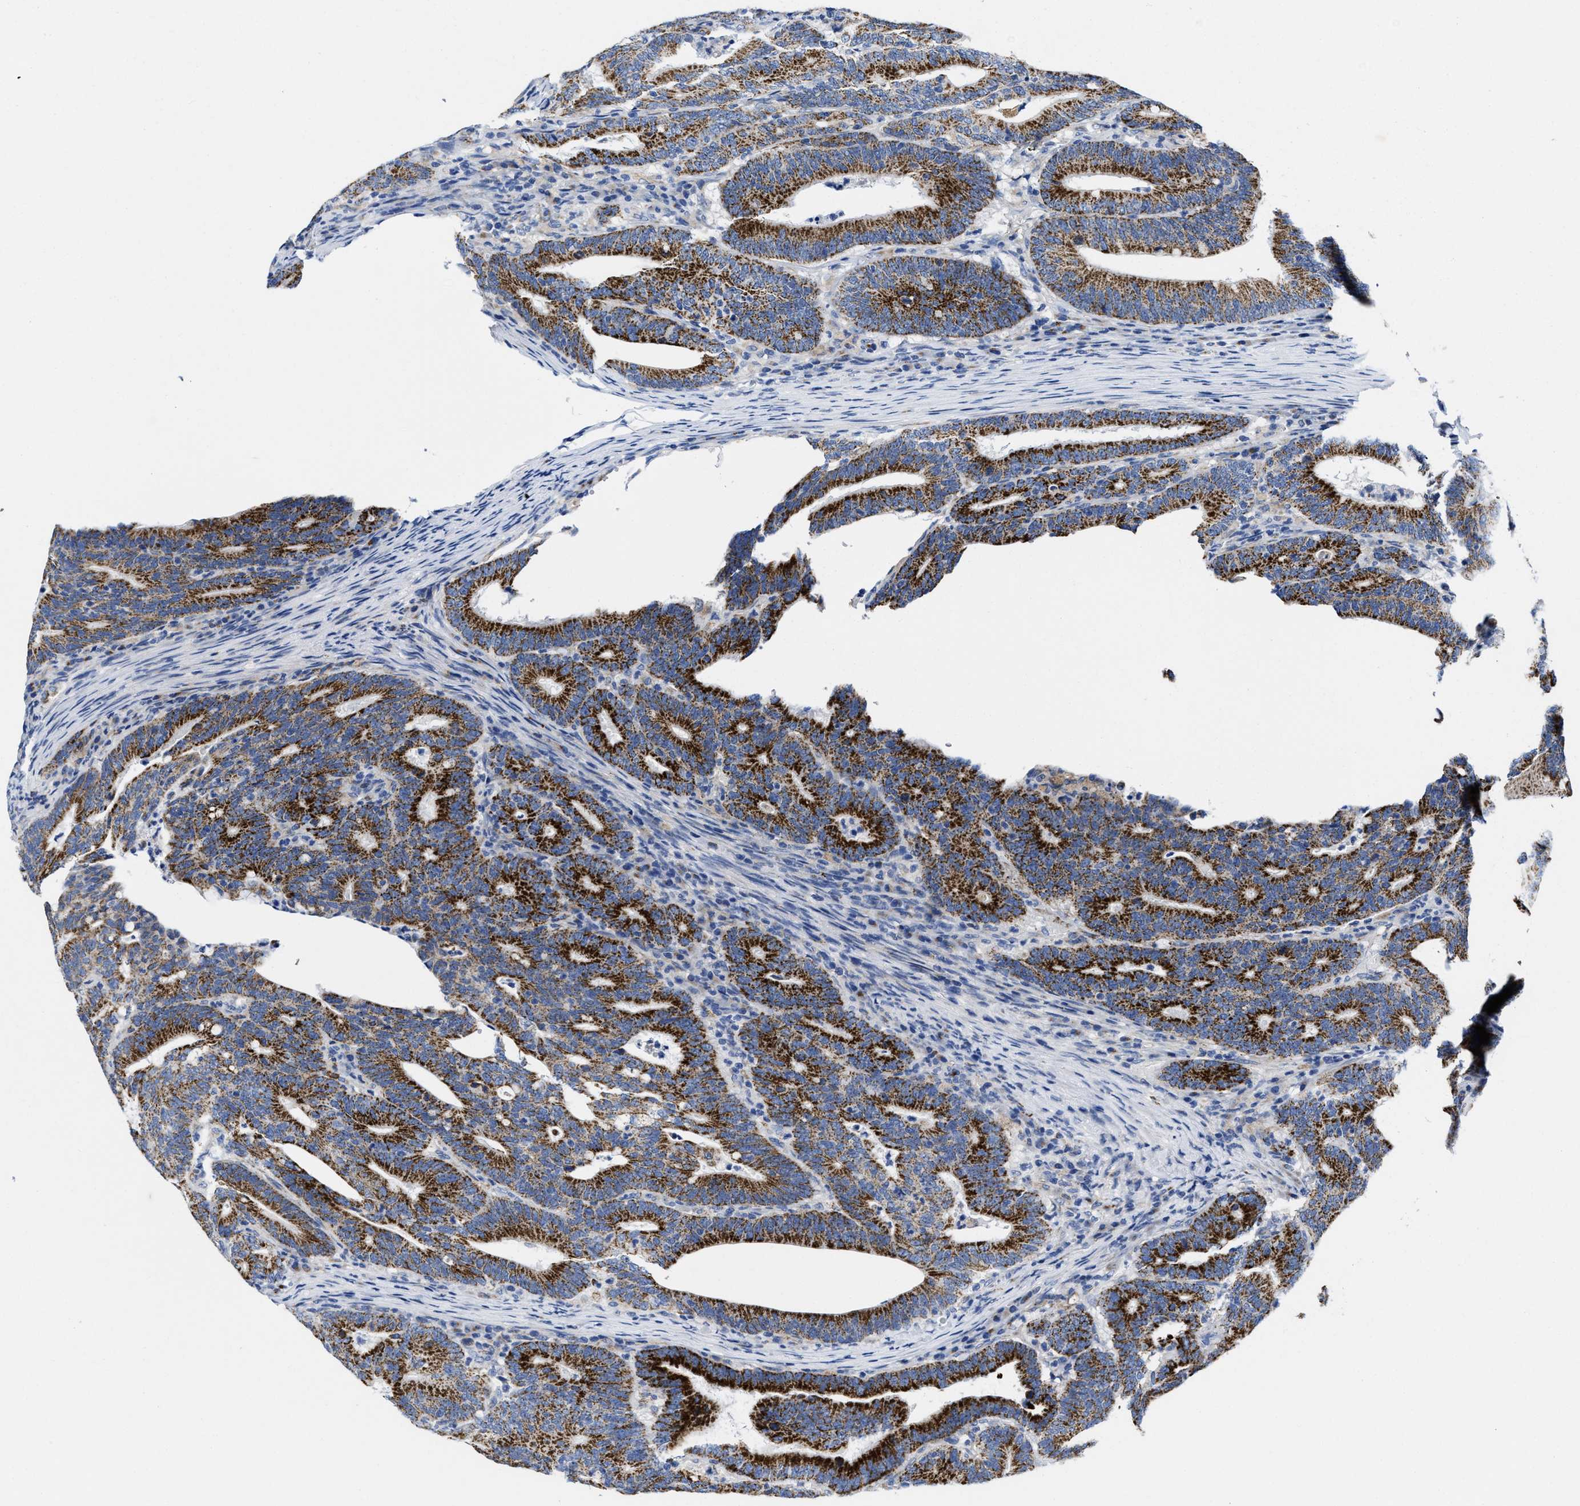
{"staining": {"intensity": "strong", "quantity": ">75%", "location": "cytoplasmic/membranous"}, "tissue": "colorectal cancer", "cell_type": "Tumor cells", "image_type": "cancer", "snomed": [{"axis": "morphology", "description": "Adenocarcinoma, NOS"}, {"axis": "topography", "description": "Colon"}], "caption": "Colorectal cancer stained with a protein marker reveals strong staining in tumor cells.", "gene": "TBRG4", "patient": {"sex": "female", "age": 66}}